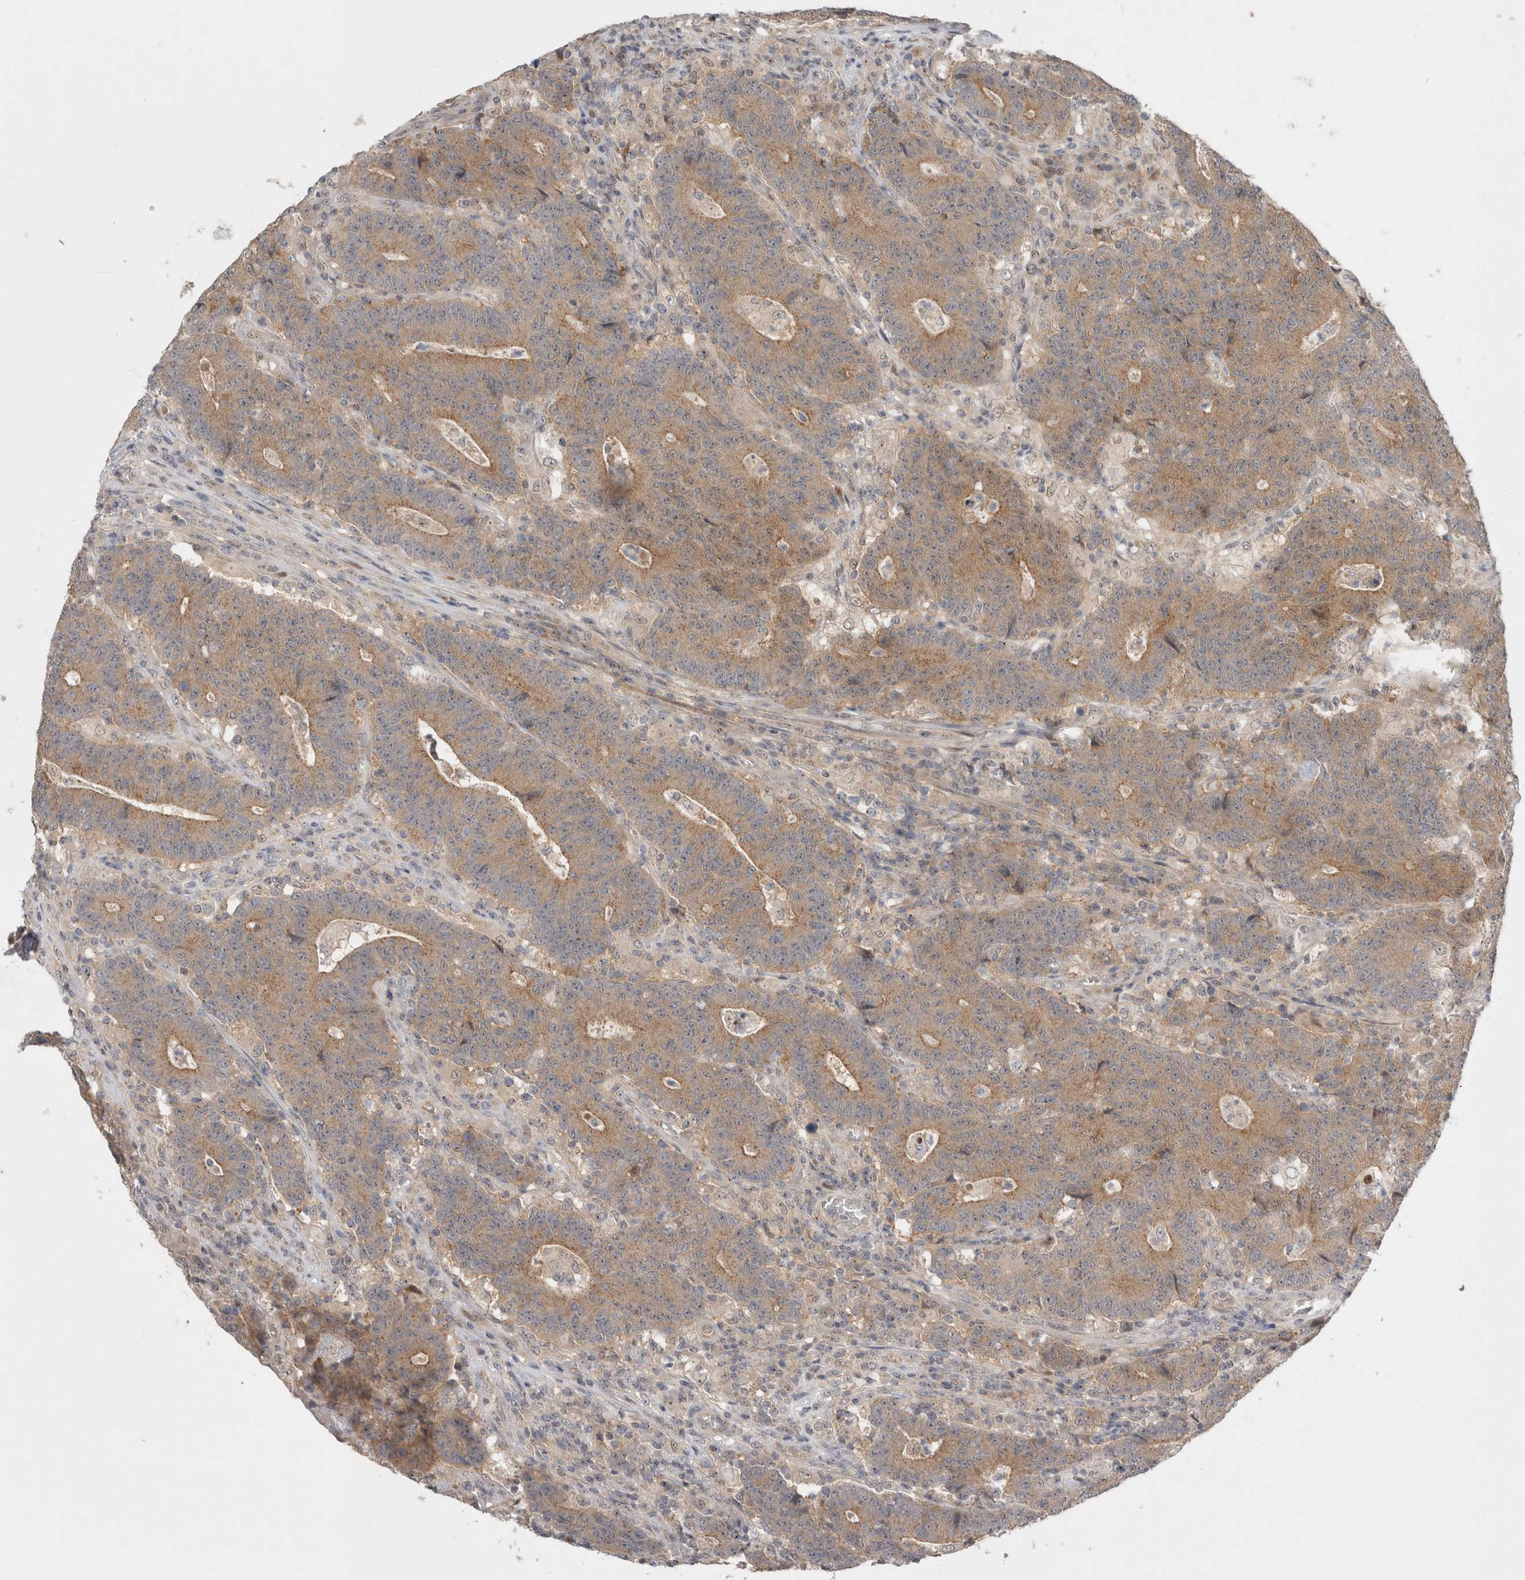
{"staining": {"intensity": "moderate", "quantity": ">75%", "location": "cytoplasmic/membranous"}, "tissue": "colorectal cancer", "cell_type": "Tumor cells", "image_type": "cancer", "snomed": [{"axis": "morphology", "description": "Normal tissue, NOS"}, {"axis": "morphology", "description": "Adenocarcinoma, NOS"}, {"axis": "topography", "description": "Colon"}], "caption": "High-power microscopy captured an immunohistochemistry (IHC) histopathology image of colorectal cancer (adenocarcinoma), revealing moderate cytoplasmic/membranous positivity in about >75% of tumor cells.", "gene": "SLC29A1", "patient": {"sex": "female", "age": 75}}